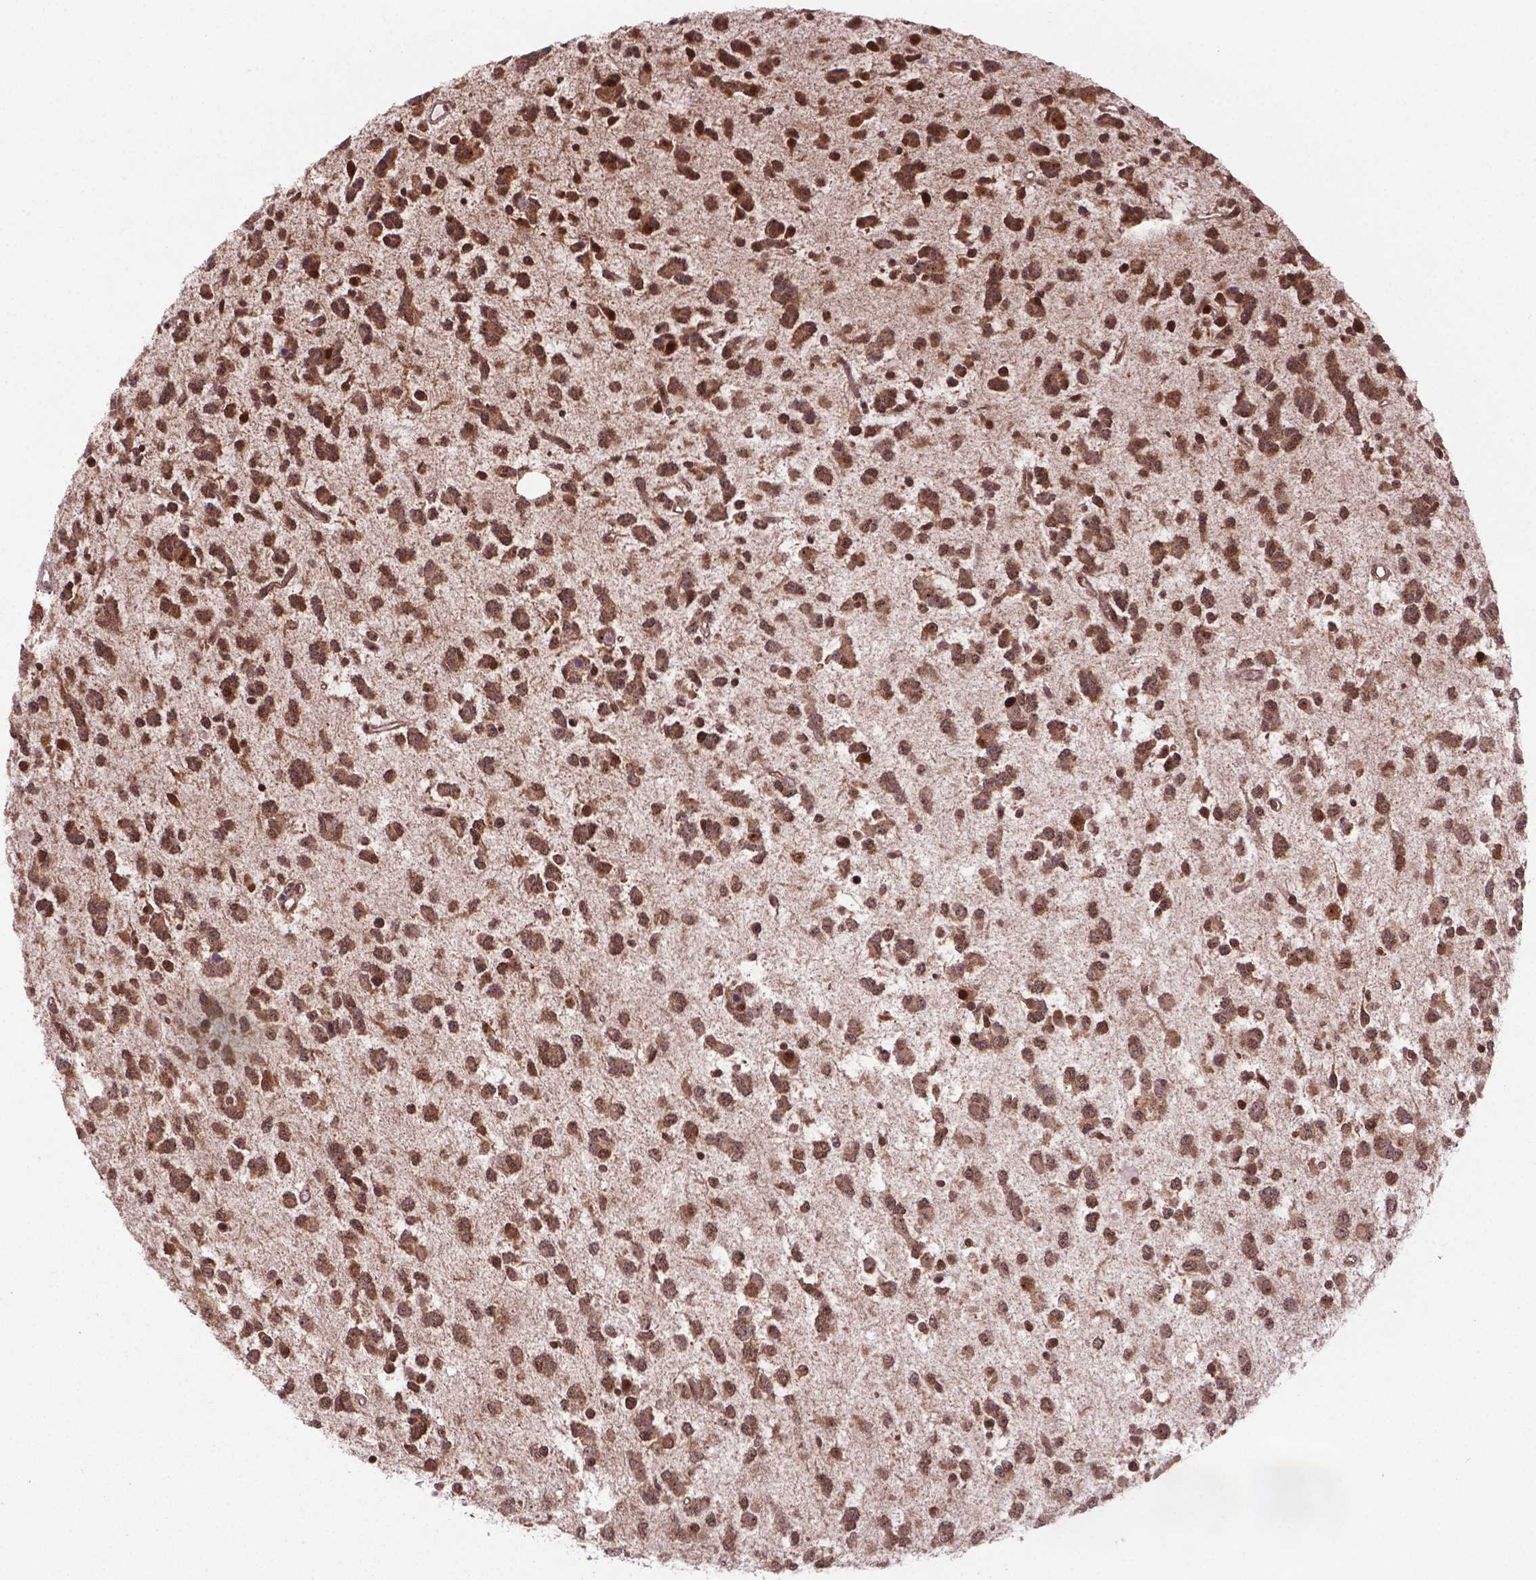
{"staining": {"intensity": "moderate", "quantity": ">75%", "location": "cytoplasmic/membranous,nuclear"}, "tissue": "glioma", "cell_type": "Tumor cells", "image_type": "cancer", "snomed": [{"axis": "morphology", "description": "Glioma, malignant, Low grade"}, {"axis": "topography", "description": "Brain"}], "caption": "Immunohistochemistry (IHC) photomicrograph of glioma stained for a protein (brown), which displays medium levels of moderate cytoplasmic/membranous and nuclear expression in about >75% of tumor cells.", "gene": "CSNK2A1", "patient": {"sex": "female", "age": 45}}